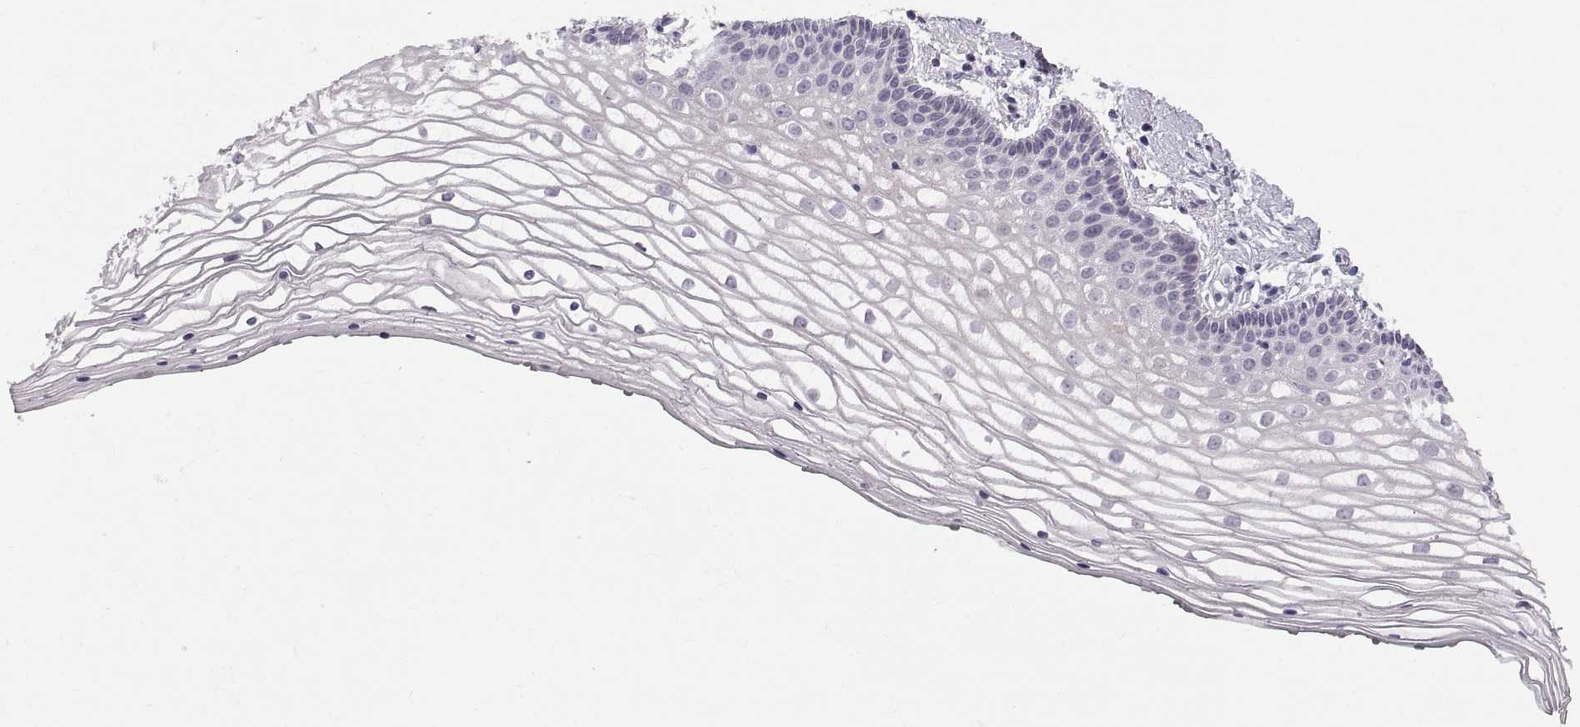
{"staining": {"intensity": "negative", "quantity": "none", "location": "none"}, "tissue": "vagina", "cell_type": "Squamous epithelial cells", "image_type": "normal", "snomed": [{"axis": "morphology", "description": "Normal tissue, NOS"}, {"axis": "topography", "description": "Vagina"}], "caption": "This photomicrograph is of benign vagina stained with immunohistochemistry (IHC) to label a protein in brown with the nuclei are counter-stained blue. There is no staining in squamous epithelial cells. (DAB (3,3'-diaminobenzidine) IHC, high magnification).", "gene": "SPACDR", "patient": {"sex": "female", "age": 36}}